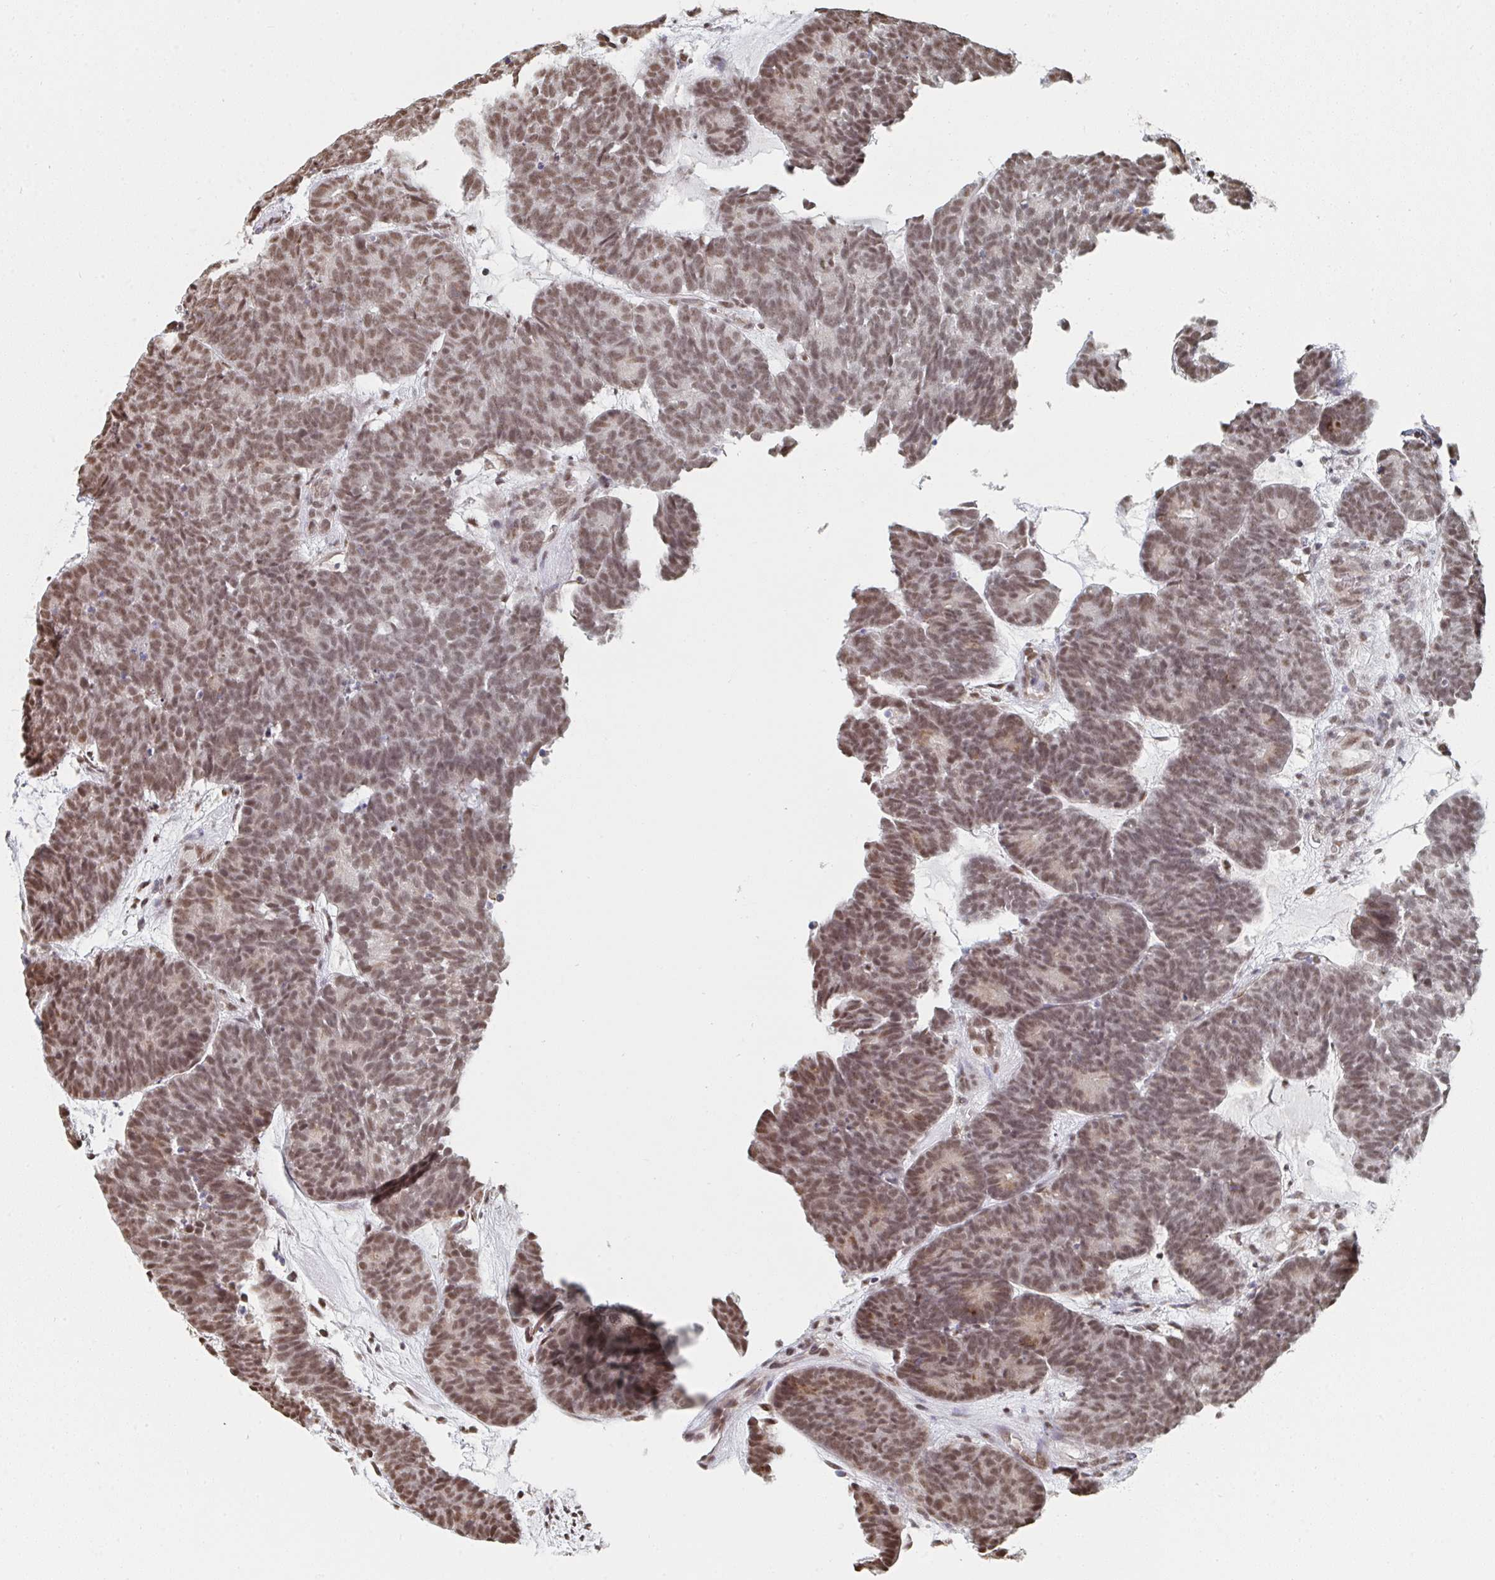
{"staining": {"intensity": "moderate", "quantity": ">75%", "location": "nuclear"}, "tissue": "head and neck cancer", "cell_type": "Tumor cells", "image_type": "cancer", "snomed": [{"axis": "morphology", "description": "Adenocarcinoma, NOS"}, {"axis": "topography", "description": "Head-Neck"}], "caption": "Head and neck cancer stained with DAB IHC displays medium levels of moderate nuclear expression in approximately >75% of tumor cells.", "gene": "MBNL1", "patient": {"sex": "female", "age": 81}}